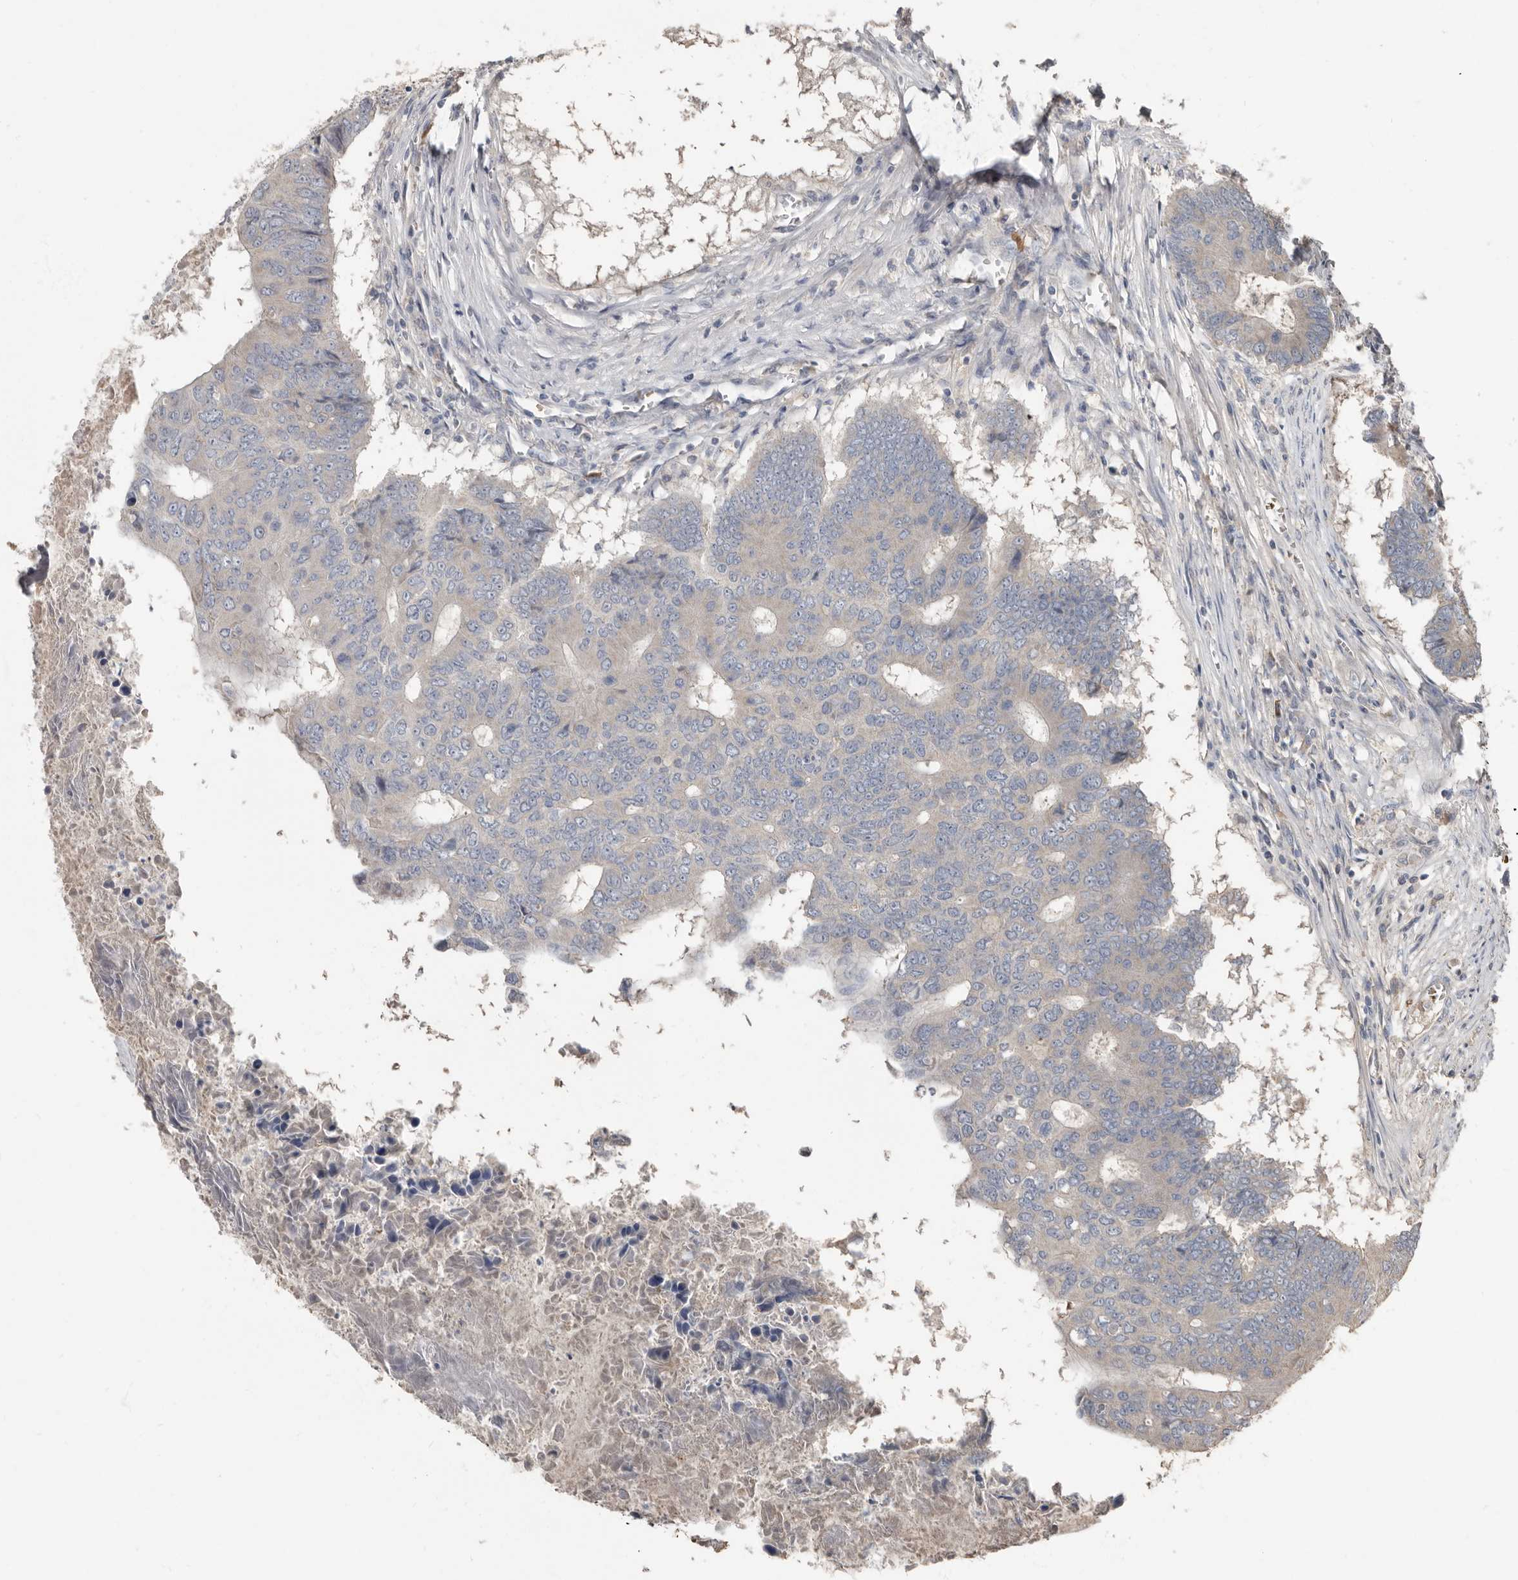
{"staining": {"intensity": "weak", "quantity": "<25%", "location": "cytoplasmic/membranous"}, "tissue": "colorectal cancer", "cell_type": "Tumor cells", "image_type": "cancer", "snomed": [{"axis": "morphology", "description": "Adenocarcinoma, NOS"}, {"axis": "topography", "description": "Colon"}], "caption": "Immunohistochemistry (IHC) of human adenocarcinoma (colorectal) shows no expression in tumor cells.", "gene": "KIF26B", "patient": {"sex": "male", "age": 87}}